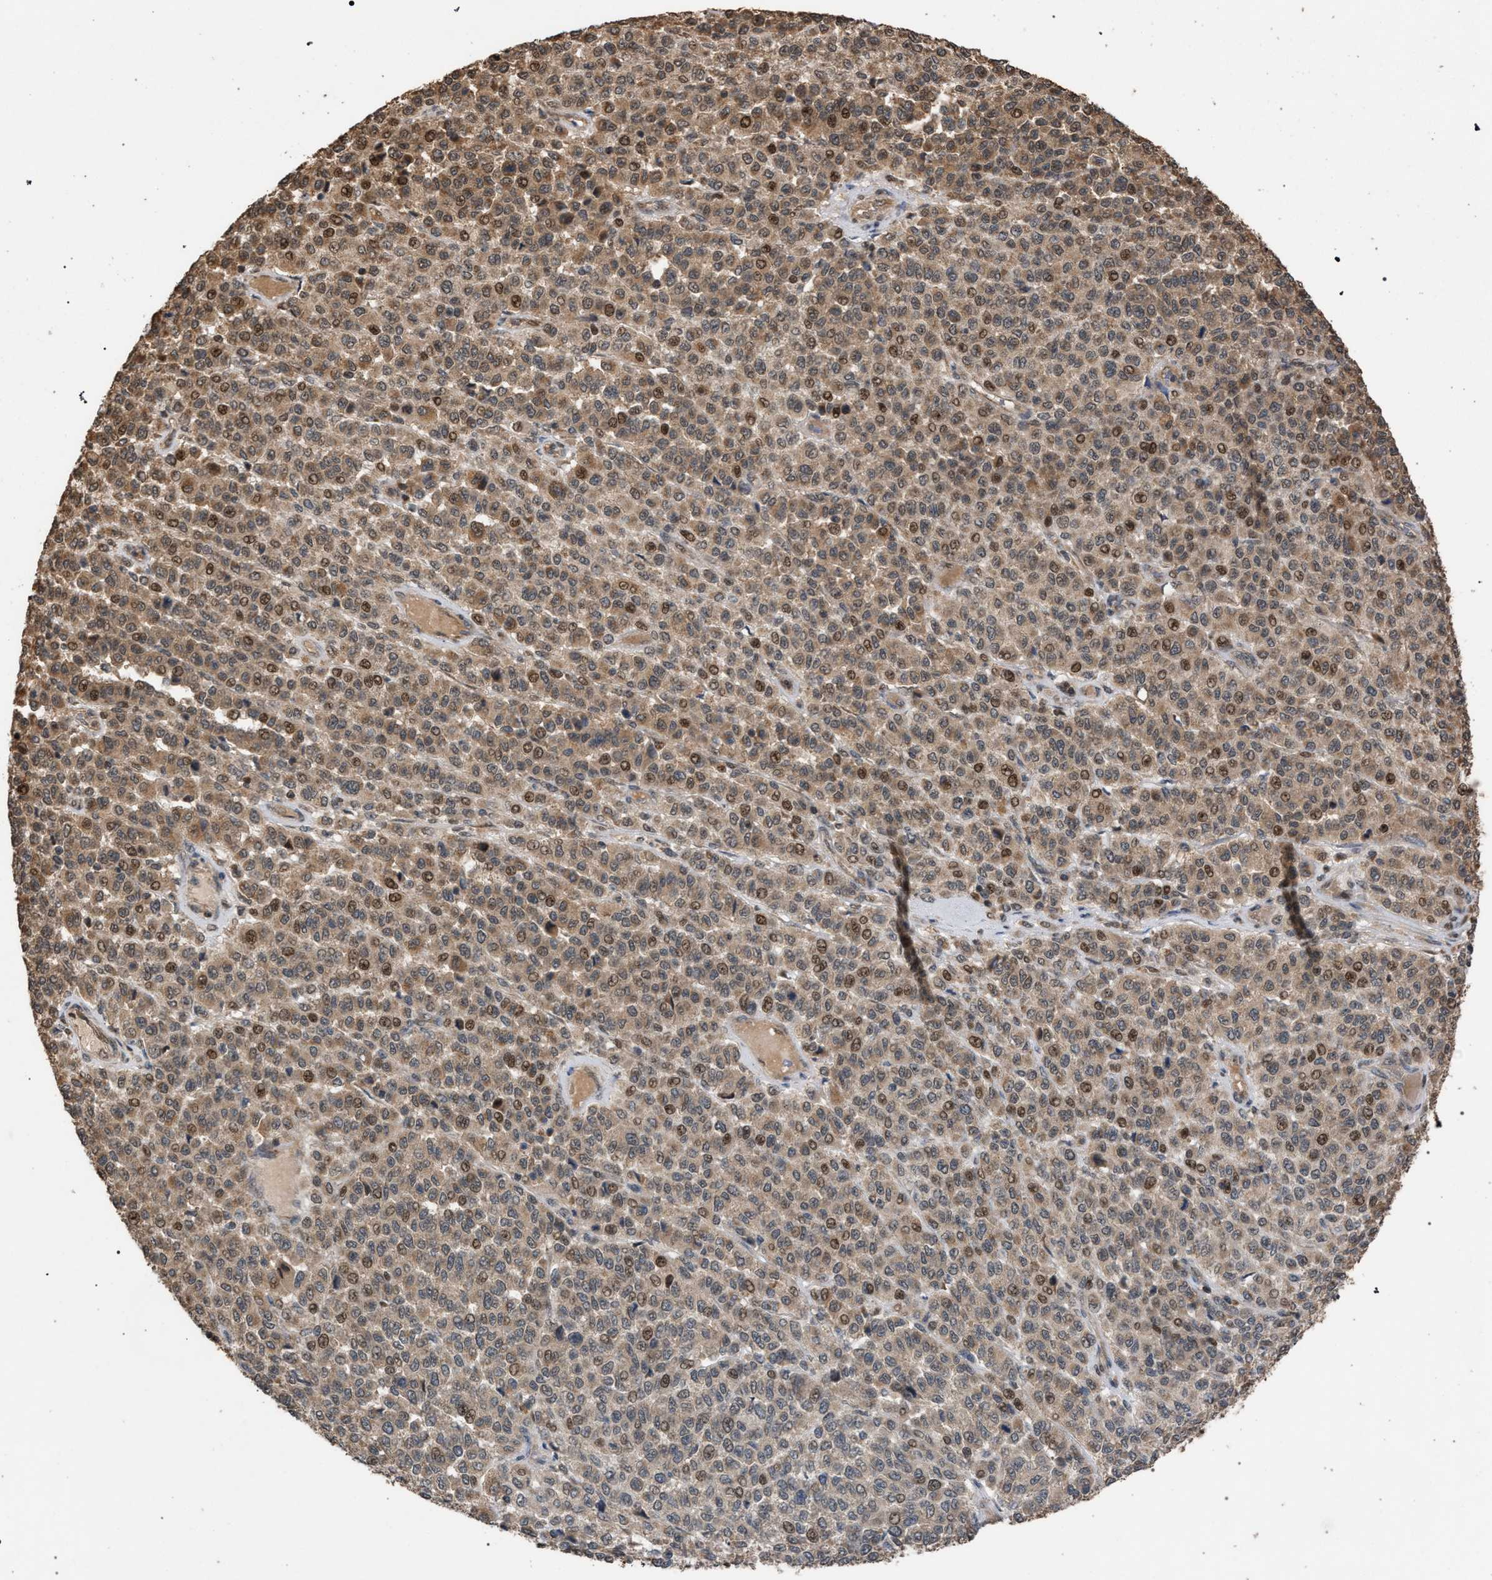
{"staining": {"intensity": "weak", "quantity": ">75%", "location": "cytoplasmic/membranous,nuclear"}, "tissue": "melanoma", "cell_type": "Tumor cells", "image_type": "cancer", "snomed": [{"axis": "morphology", "description": "Malignant melanoma, Metastatic site"}, {"axis": "topography", "description": "Pancreas"}], "caption": "There is low levels of weak cytoplasmic/membranous and nuclear staining in tumor cells of malignant melanoma (metastatic site), as demonstrated by immunohistochemical staining (brown color).", "gene": "NAA35", "patient": {"sex": "female", "age": 30}}